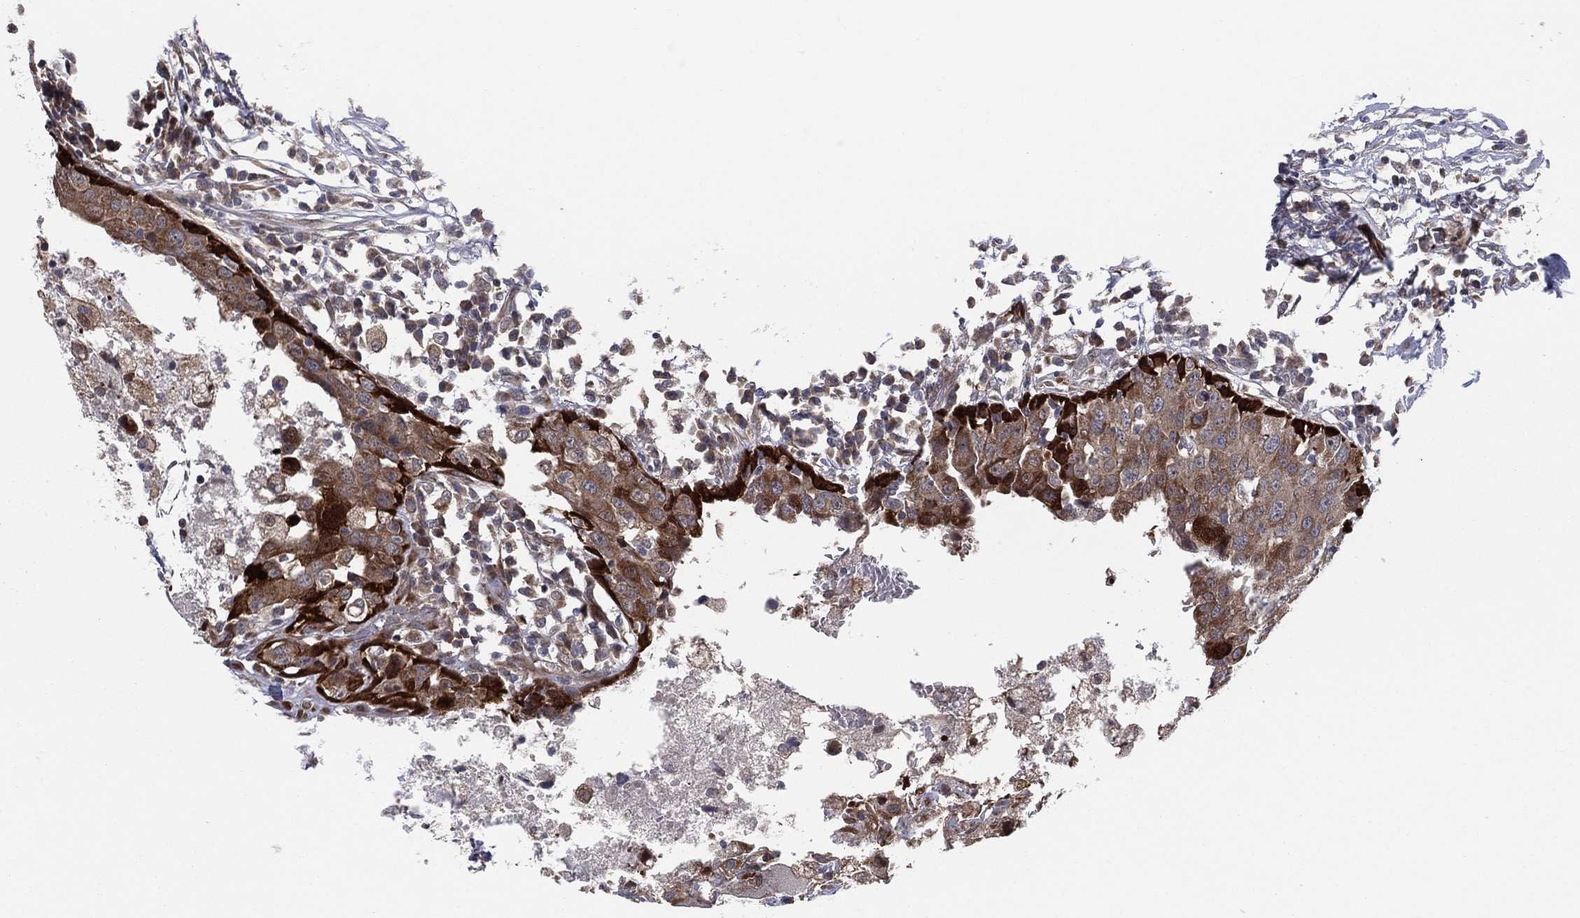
{"staining": {"intensity": "strong", "quantity": "<25%", "location": "cytoplasmic/membranous,nuclear"}, "tissue": "breast cancer", "cell_type": "Tumor cells", "image_type": "cancer", "snomed": [{"axis": "morphology", "description": "Duct carcinoma"}, {"axis": "topography", "description": "Breast"}], "caption": "Immunohistochemistry (IHC) image of neoplastic tissue: intraductal carcinoma (breast) stained using IHC displays medium levels of strong protein expression localized specifically in the cytoplasmic/membranous and nuclear of tumor cells, appearing as a cytoplasmic/membranous and nuclear brown color.", "gene": "SNCG", "patient": {"sex": "female", "age": 27}}